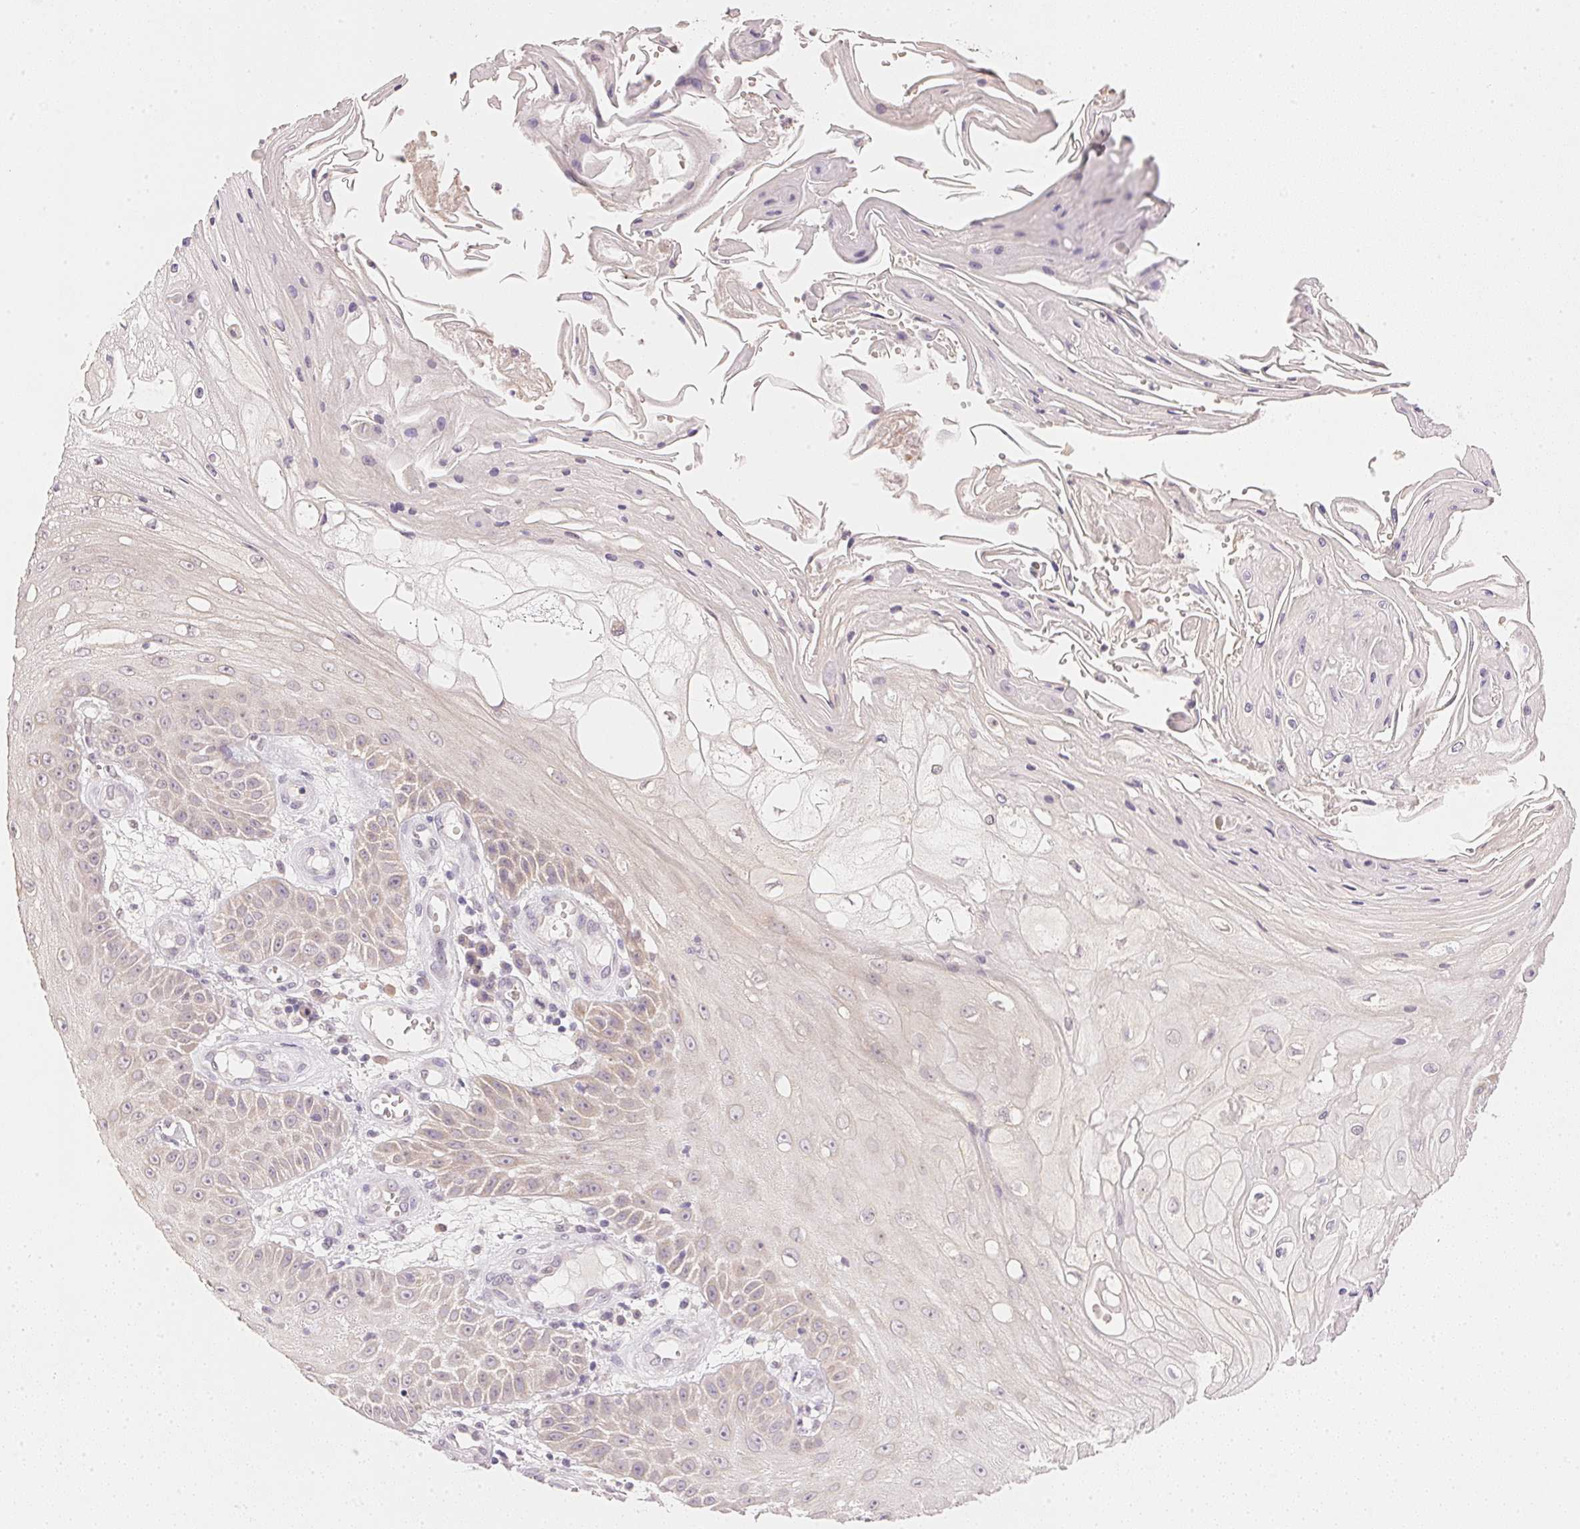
{"staining": {"intensity": "negative", "quantity": "none", "location": "none"}, "tissue": "skin cancer", "cell_type": "Tumor cells", "image_type": "cancer", "snomed": [{"axis": "morphology", "description": "Squamous cell carcinoma, NOS"}, {"axis": "topography", "description": "Skin"}], "caption": "A high-resolution histopathology image shows immunohistochemistry staining of skin squamous cell carcinoma, which exhibits no significant staining in tumor cells. (DAB immunohistochemistry (IHC) visualized using brightfield microscopy, high magnification).", "gene": "DHCR24", "patient": {"sex": "male", "age": 70}}